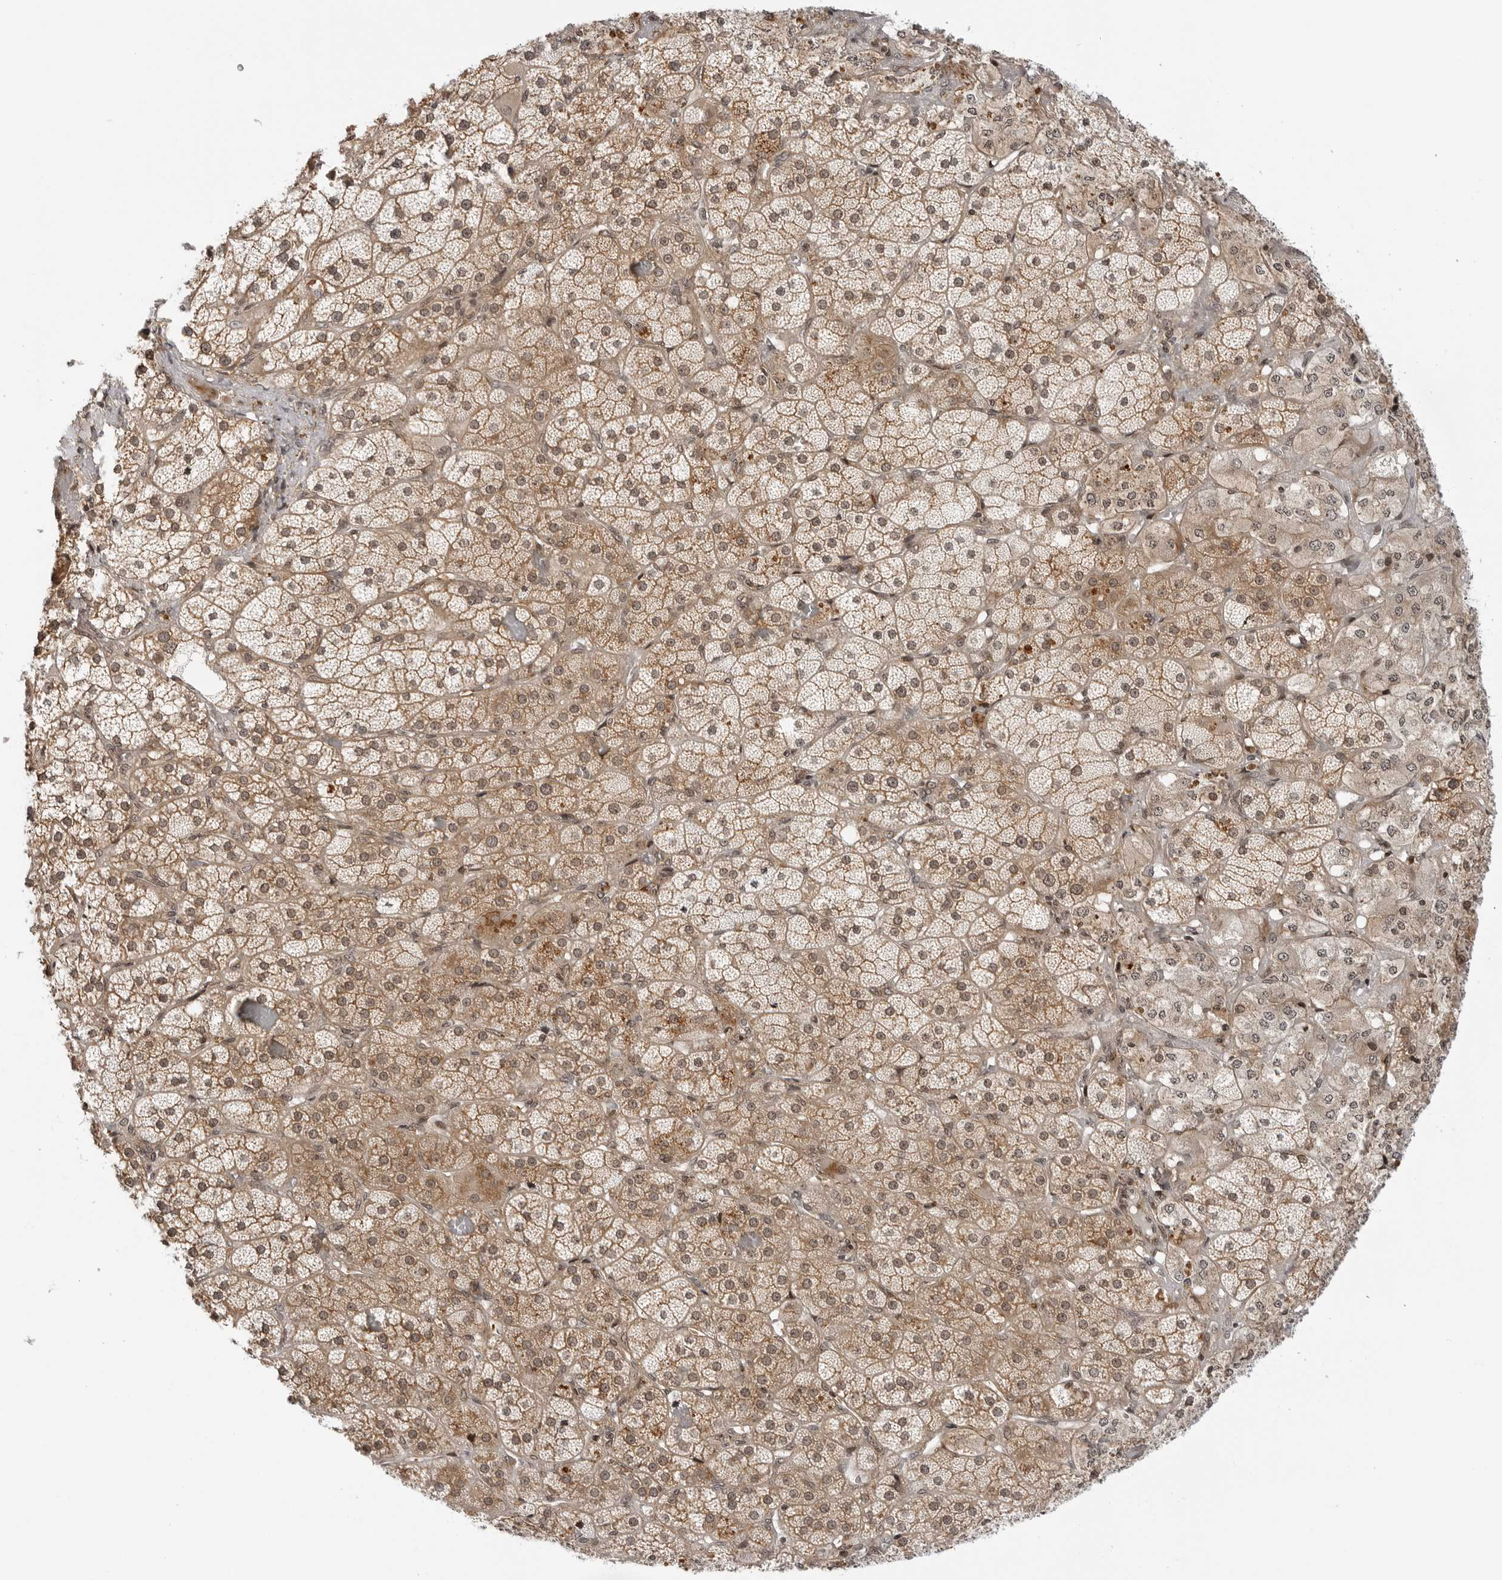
{"staining": {"intensity": "moderate", "quantity": ">75%", "location": "cytoplasmic/membranous,nuclear"}, "tissue": "adrenal gland", "cell_type": "Glandular cells", "image_type": "normal", "snomed": [{"axis": "morphology", "description": "Normal tissue, NOS"}, {"axis": "topography", "description": "Adrenal gland"}], "caption": "IHC (DAB (3,3'-diaminobenzidine)) staining of unremarkable adrenal gland exhibits moderate cytoplasmic/membranous,nuclear protein staining in approximately >75% of glandular cells.", "gene": "MAP2K5", "patient": {"sex": "male", "age": 57}}